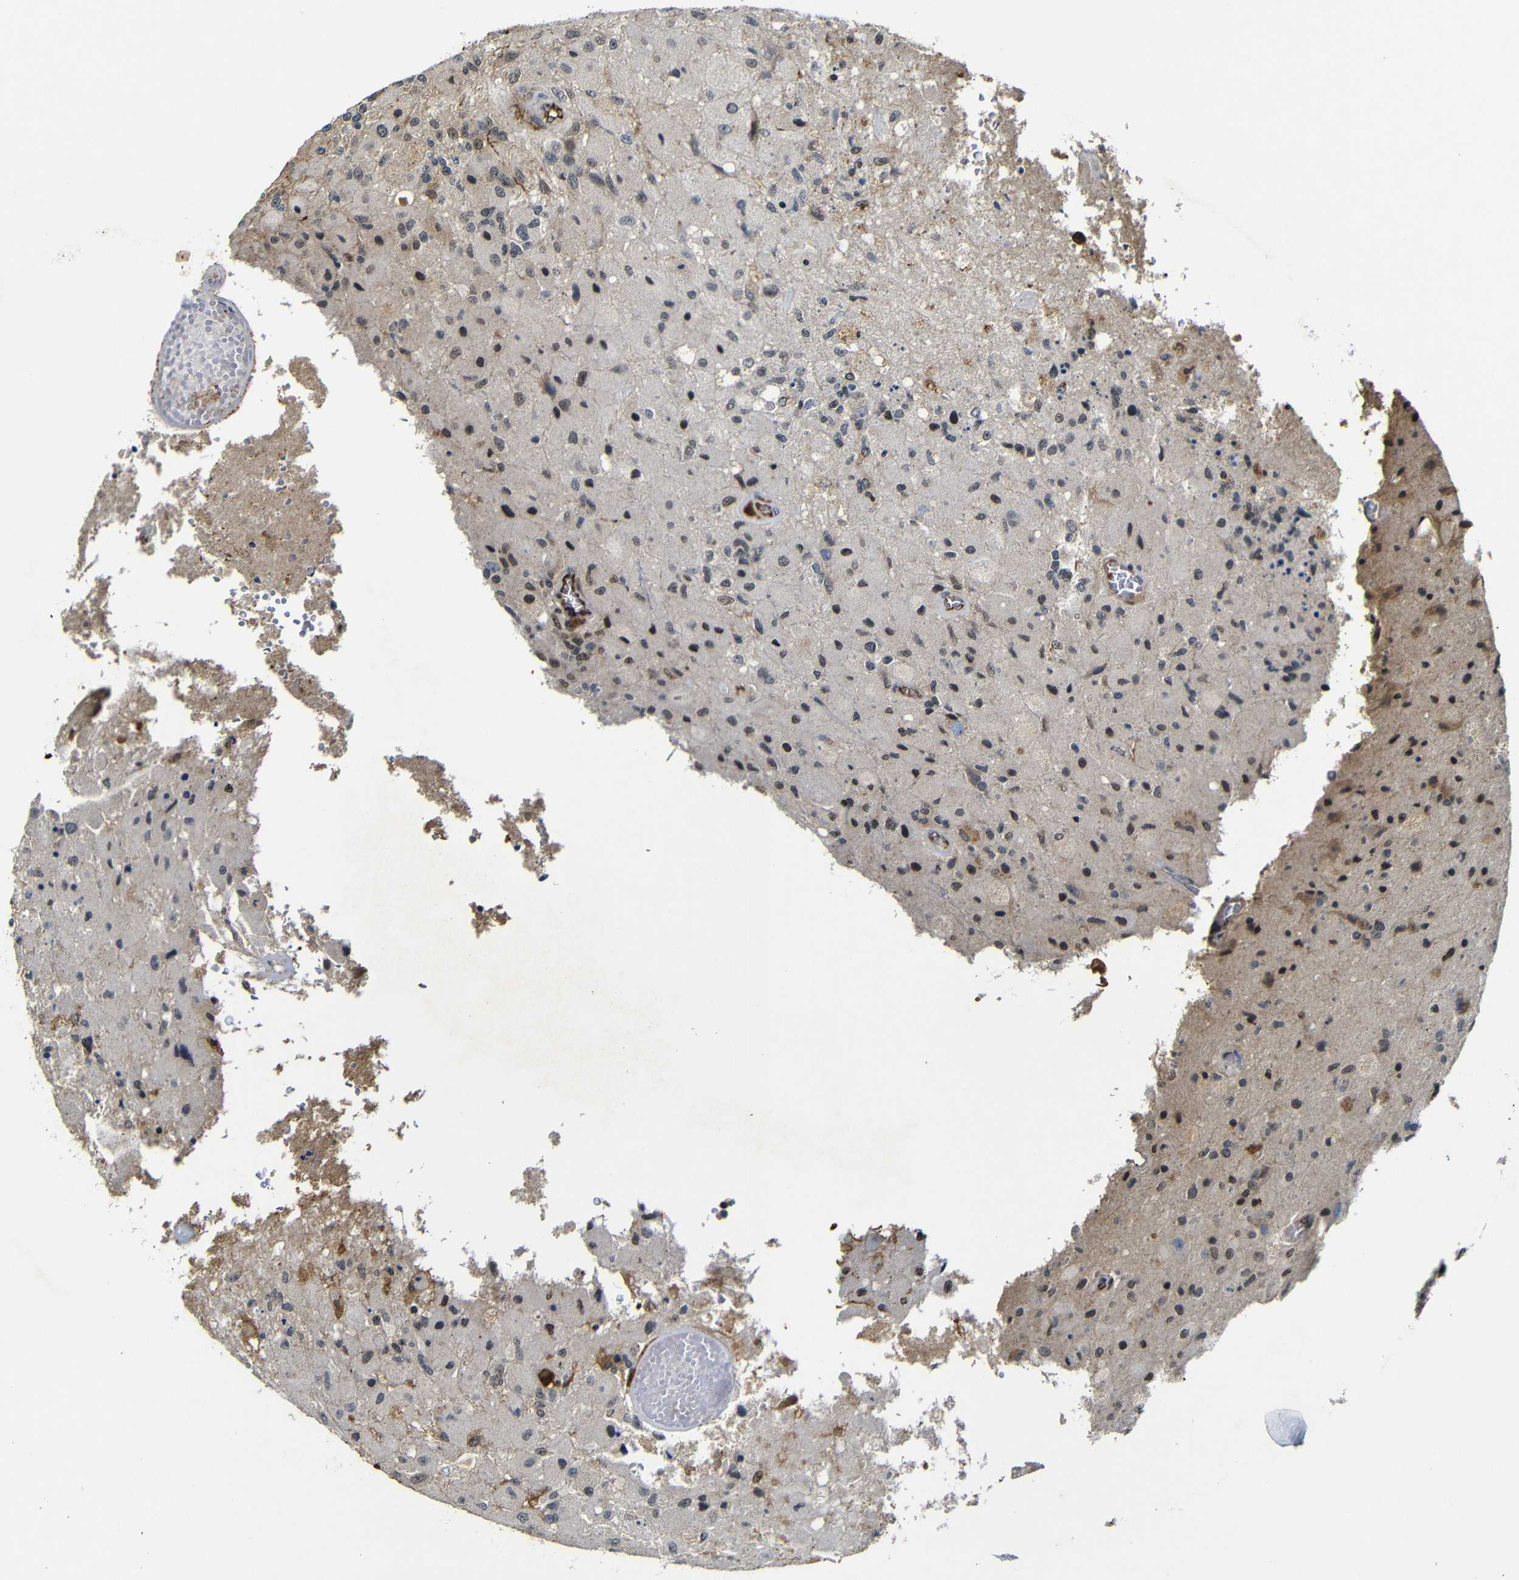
{"staining": {"intensity": "weak", "quantity": "<25%", "location": "nuclear"}, "tissue": "glioma", "cell_type": "Tumor cells", "image_type": "cancer", "snomed": [{"axis": "morphology", "description": "Normal tissue, NOS"}, {"axis": "morphology", "description": "Glioma, malignant, High grade"}, {"axis": "topography", "description": "Cerebral cortex"}], "caption": "Protein analysis of glioma exhibits no significant staining in tumor cells.", "gene": "MYC", "patient": {"sex": "male", "age": 77}}